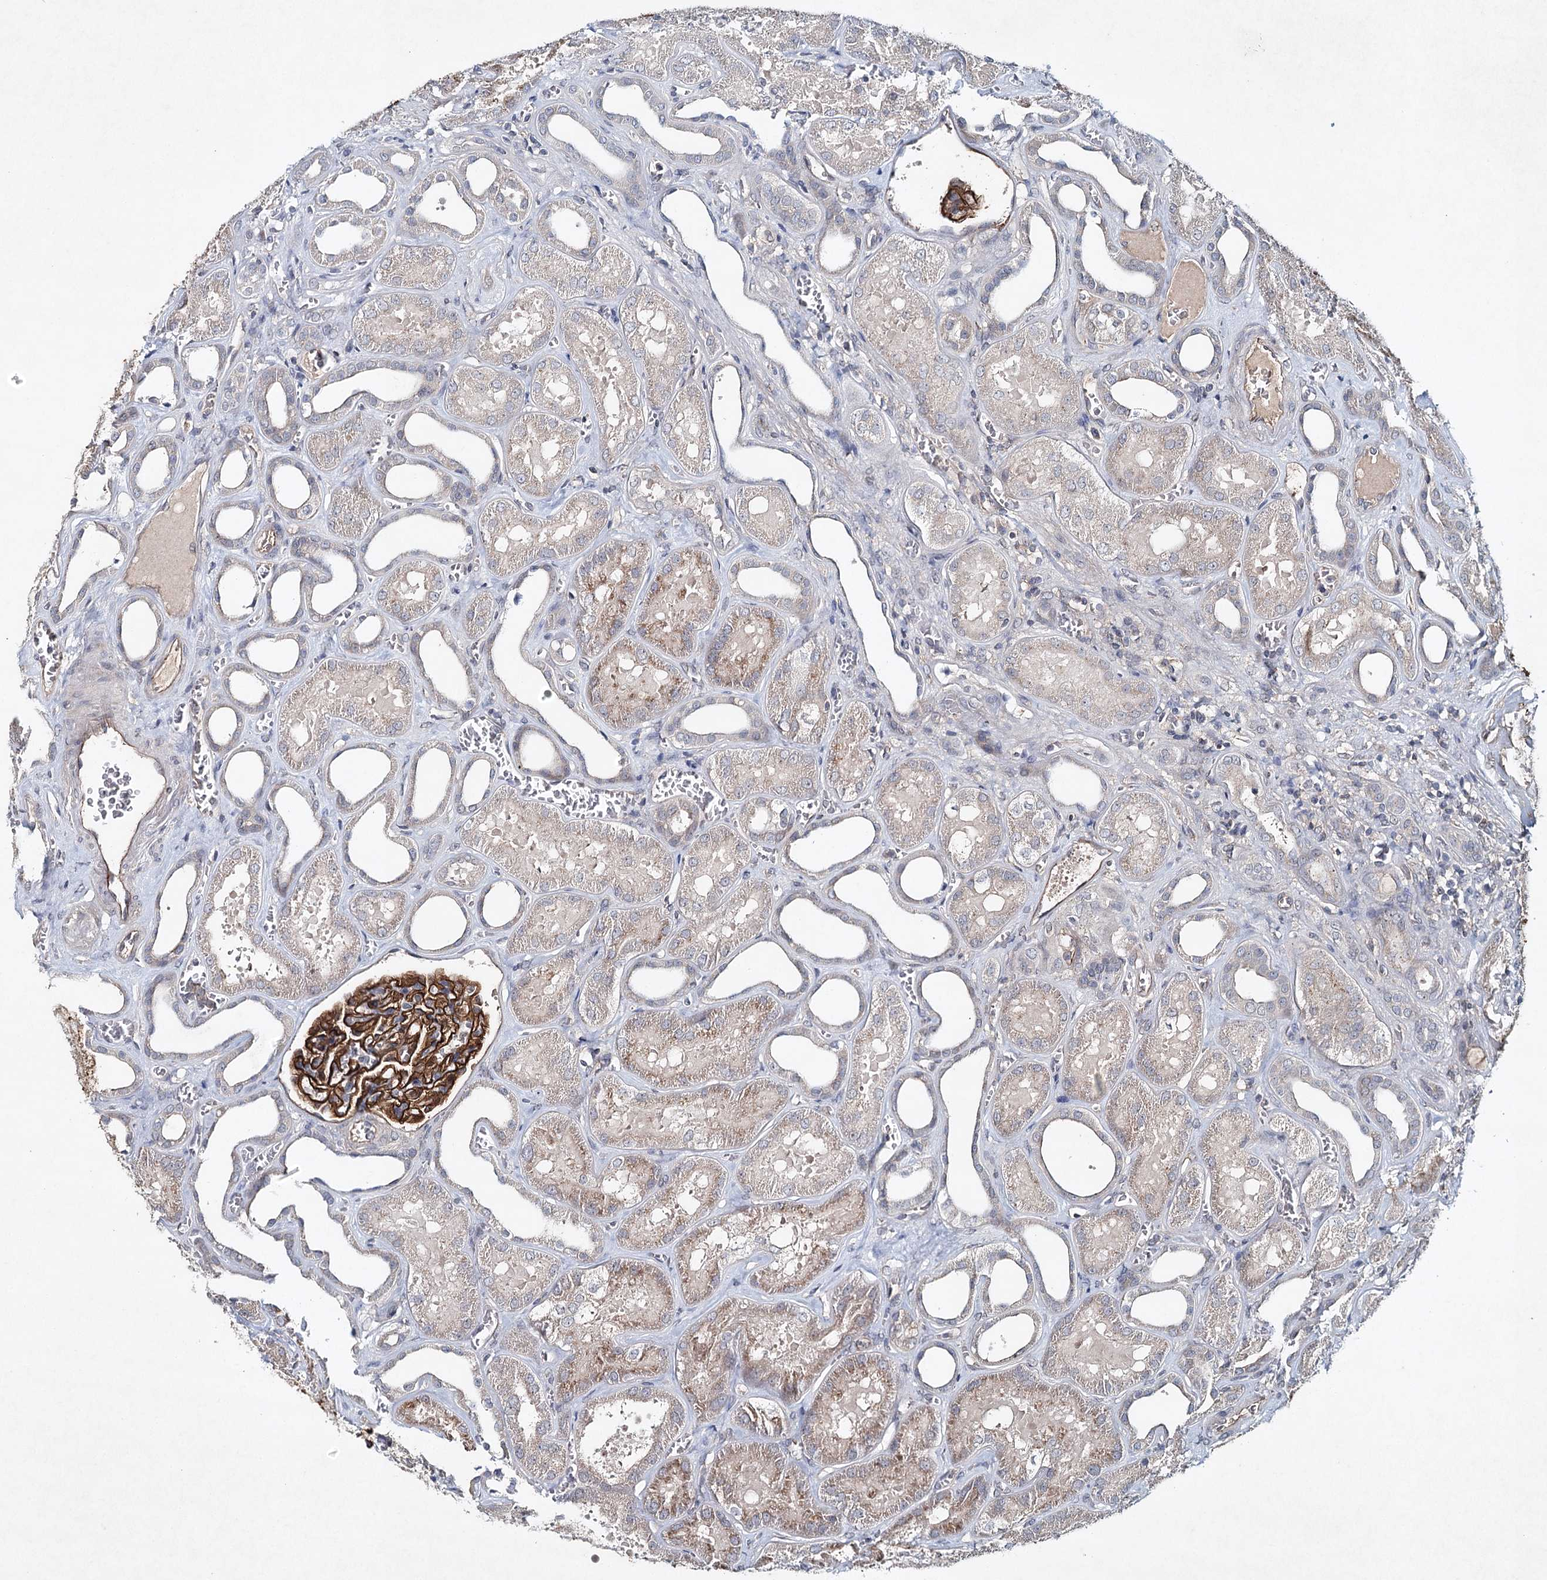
{"staining": {"intensity": "strong", "quantity": ">75%", "location": "cytoplasmic/membranous"}, "tissue": "kidney", "cell_type": "Cells in glomeruli", "image_type": "normal", "snomed": [{"axis": "morphology", "description": "Normal tissue, NOS"}, {"axis": "morphology", "description": "Adenocarcinoma, NOS"}, {"axis": "topography", "description": "Kidney"}], "caption": "Kidney stained for a protein (brown) demonstrates strong cytoplasmic/membranous positive expression in approximately >75% of cells in glomeruli.", "gene": "SYNPO", "patient": {"sex": "female", "age": 68}}